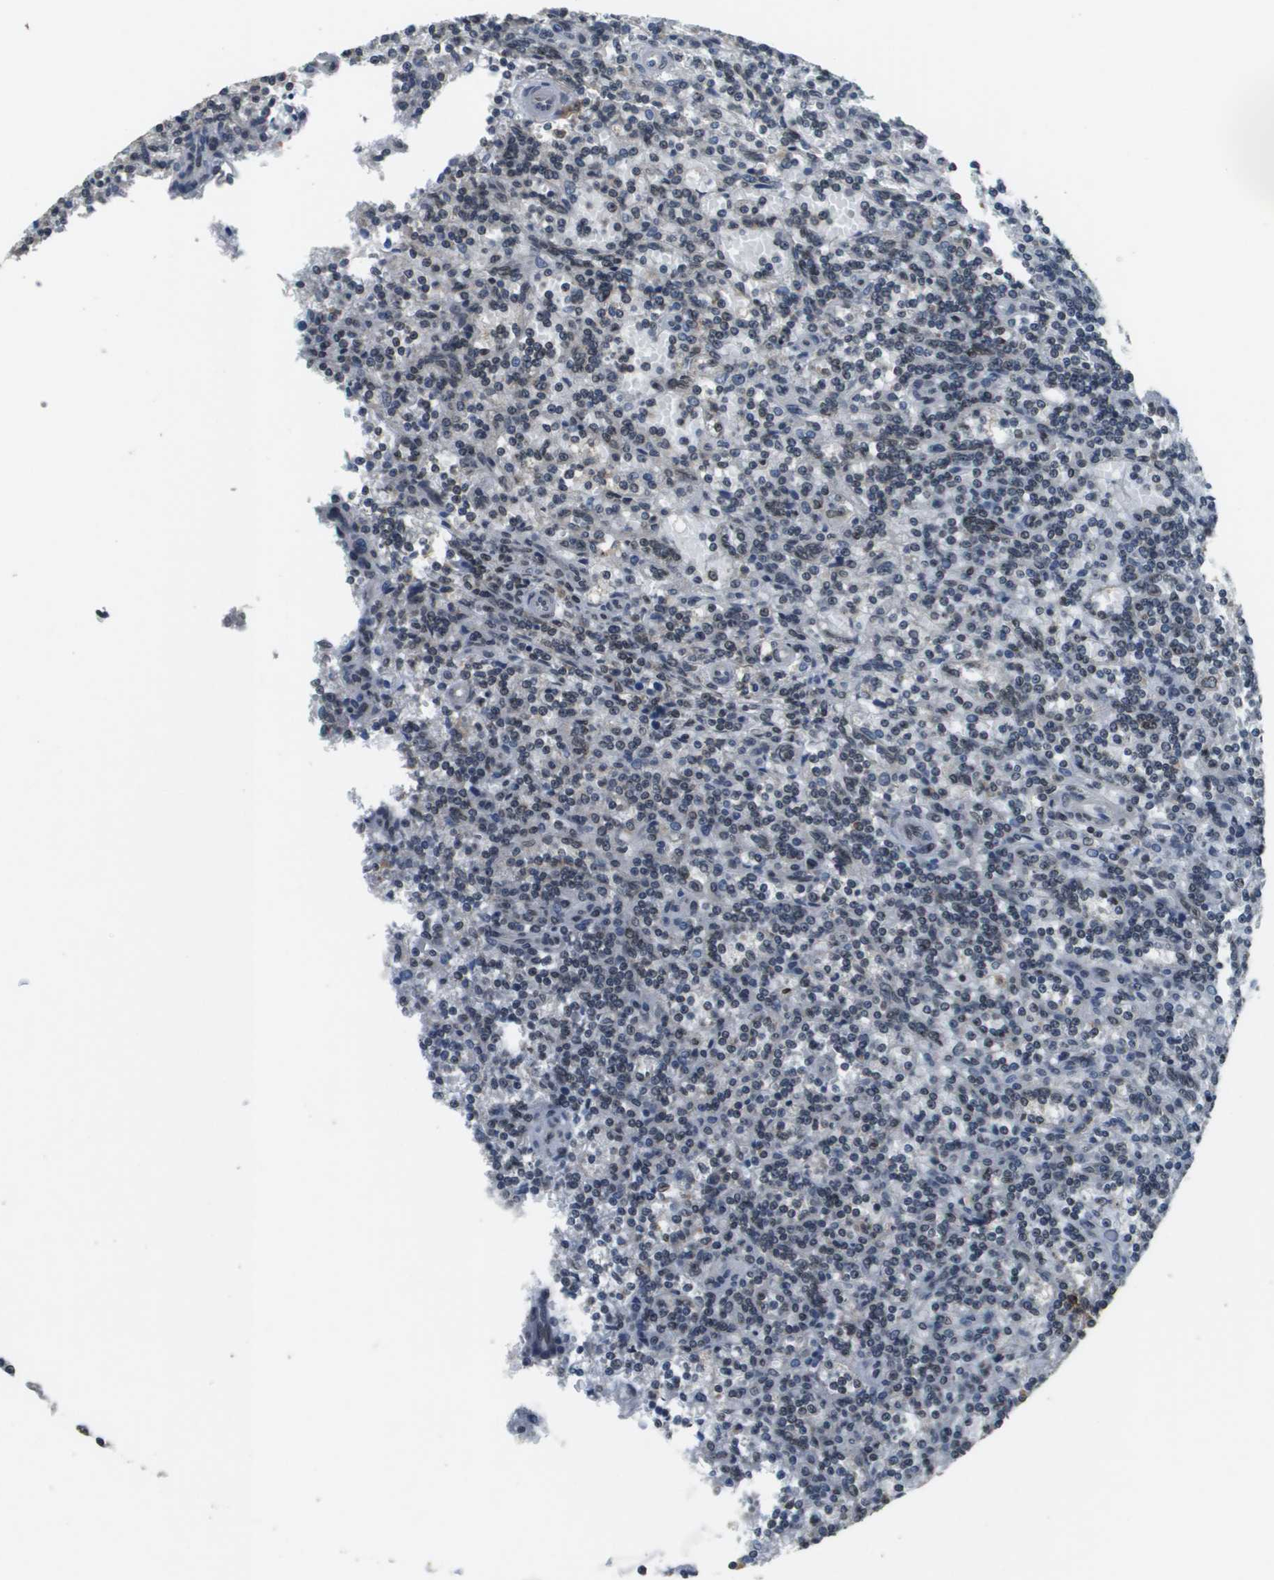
{"staining": {"intensity": "weak", "quantity": "25%-75%", "location": "nuclear"}, "tissue": "lymphoma", "cell_type": "Tumor cells", "image_type": "cancer", "snomed": [{"axis": "morphology", "description": "Malignant lymphoma, non-Hodgkin's type, Low grade"}, {"axis": "topography", "description": "Spleen"}], "caption": "IHC micrograph of neoplastic tissue: lymphoma stained using IHC displays low levels of weak protein expression localized specifically in the nuclear of tumor cells, appearing as a nuclear brown color.", "gene": "FANCC", "patient": {"sex": "male", "age": 73}}